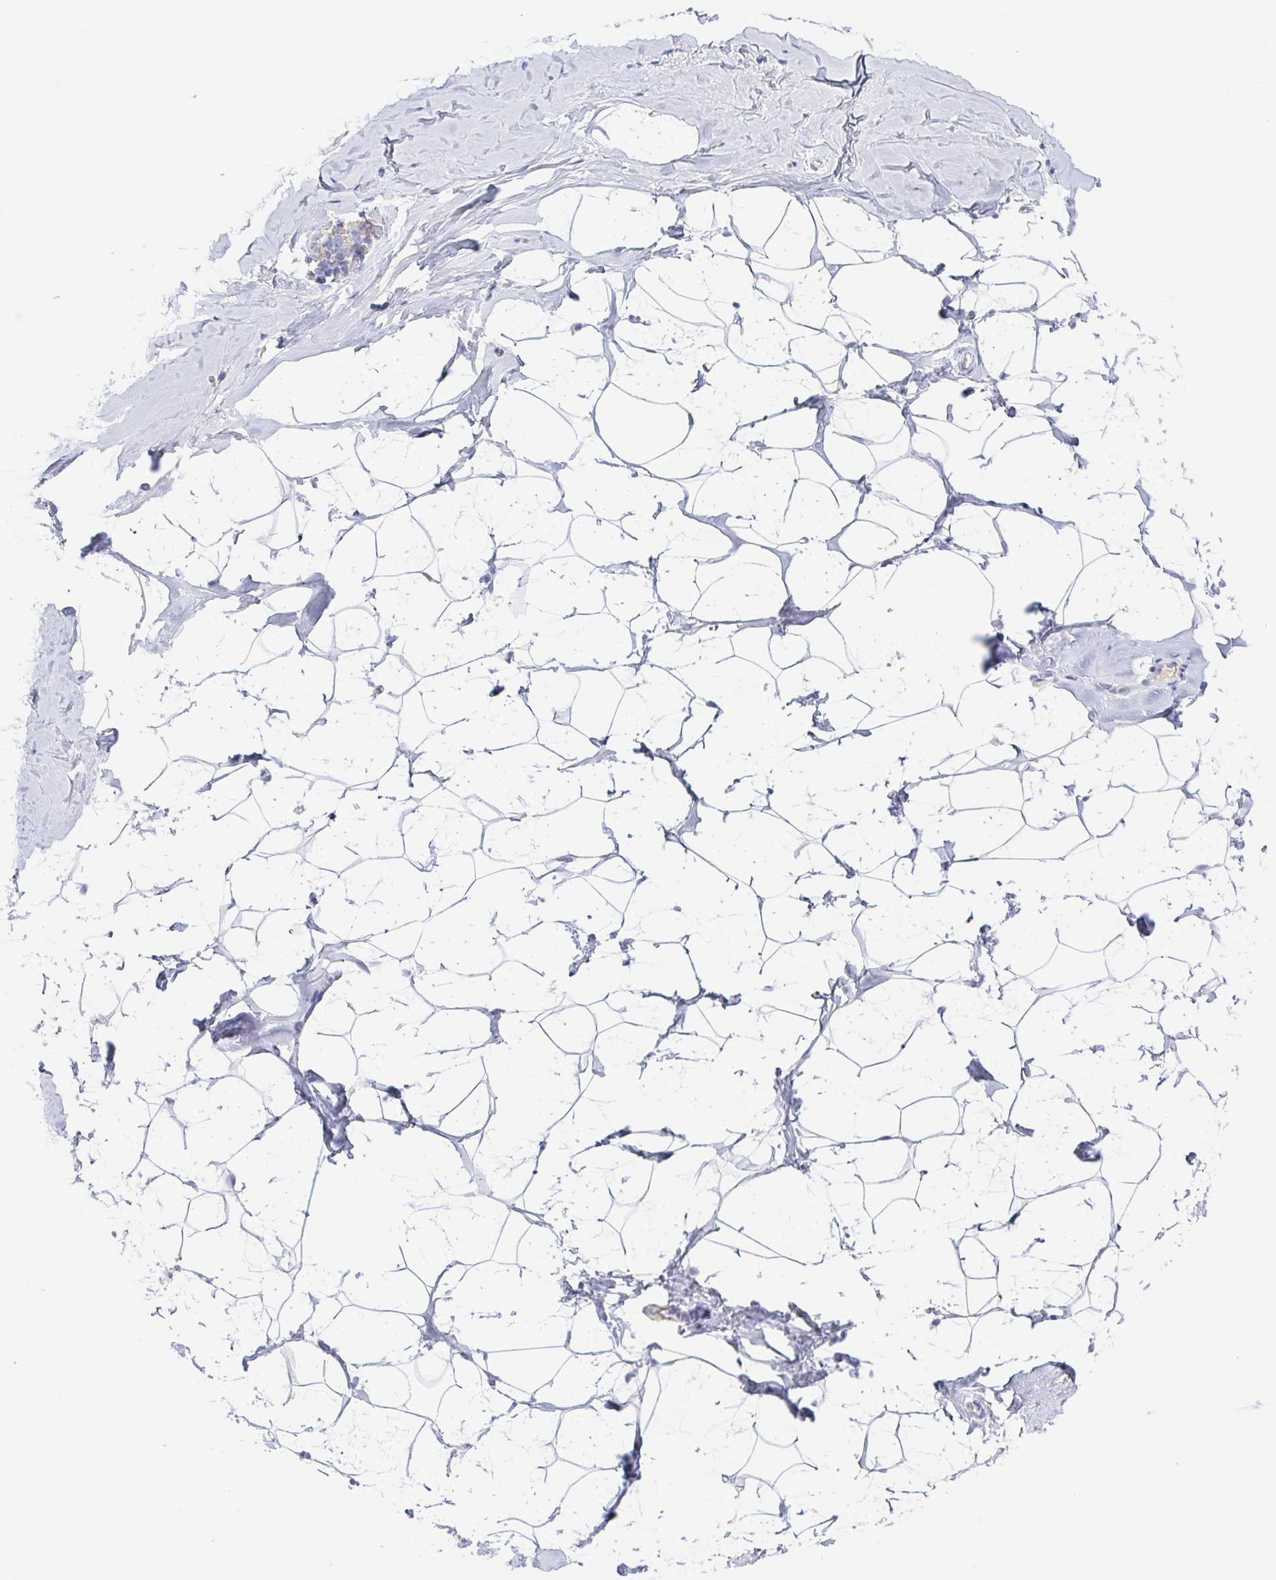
{"staining": {"intensity": "negative", "quantity": "none", "location": "none"}, "tissue": "breast", "cell_type": "Adipocytes", "image_type": "normal", "snomed": [{"axis": "morphology", "description": "Normal tissue, NOS"}, {"axis": "topography", "description": "Breast"}], "caption": "Protein analysis of normal breast exhibits no significant expression in adipocytes.", "gene": "RHOV", "patient": {"sex": "female", "age": 32}}